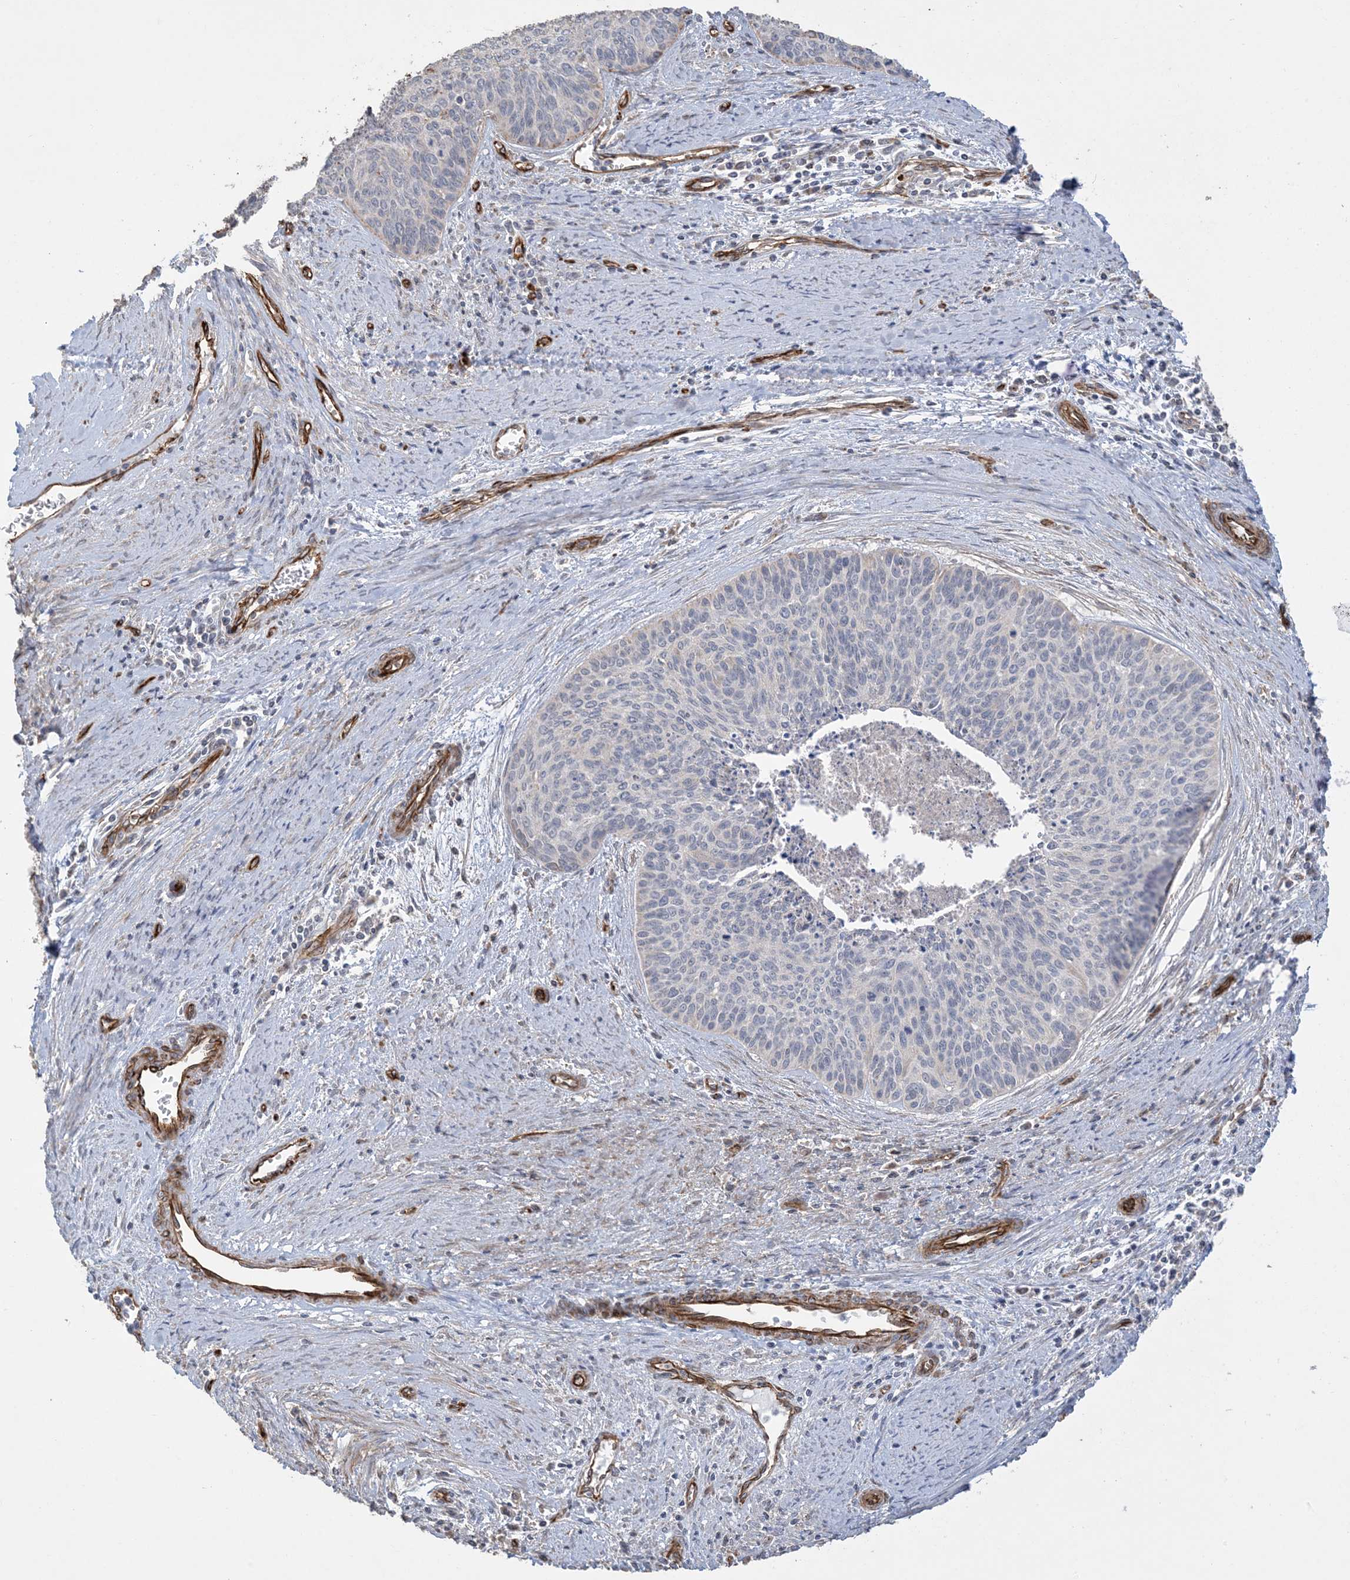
{"staining": {"intensity": "negative", "quantity": "none", "location": "none"}, "tissue": "cervical cancer", "cell_type": "Tumor cells", "image_type": "cancer", "snomed": [{"axis": "morphology", "description": "Squamous cell carcinoma, NOS"}, {"axis": "topography", "description": "Cervix"}], "caption": "An immunohistochemistry histopathology image of squamous cell carcinoma (cervical) is shown. There is no staining in tumor cells of squamous cell carcinoma (cervical). (DAB (3,3'-diaminobenzidine) IHC visualized using brightfield microscopy, high magnification).", "gene": "AGA", "patient": {"sex": "female", "age": 55}}